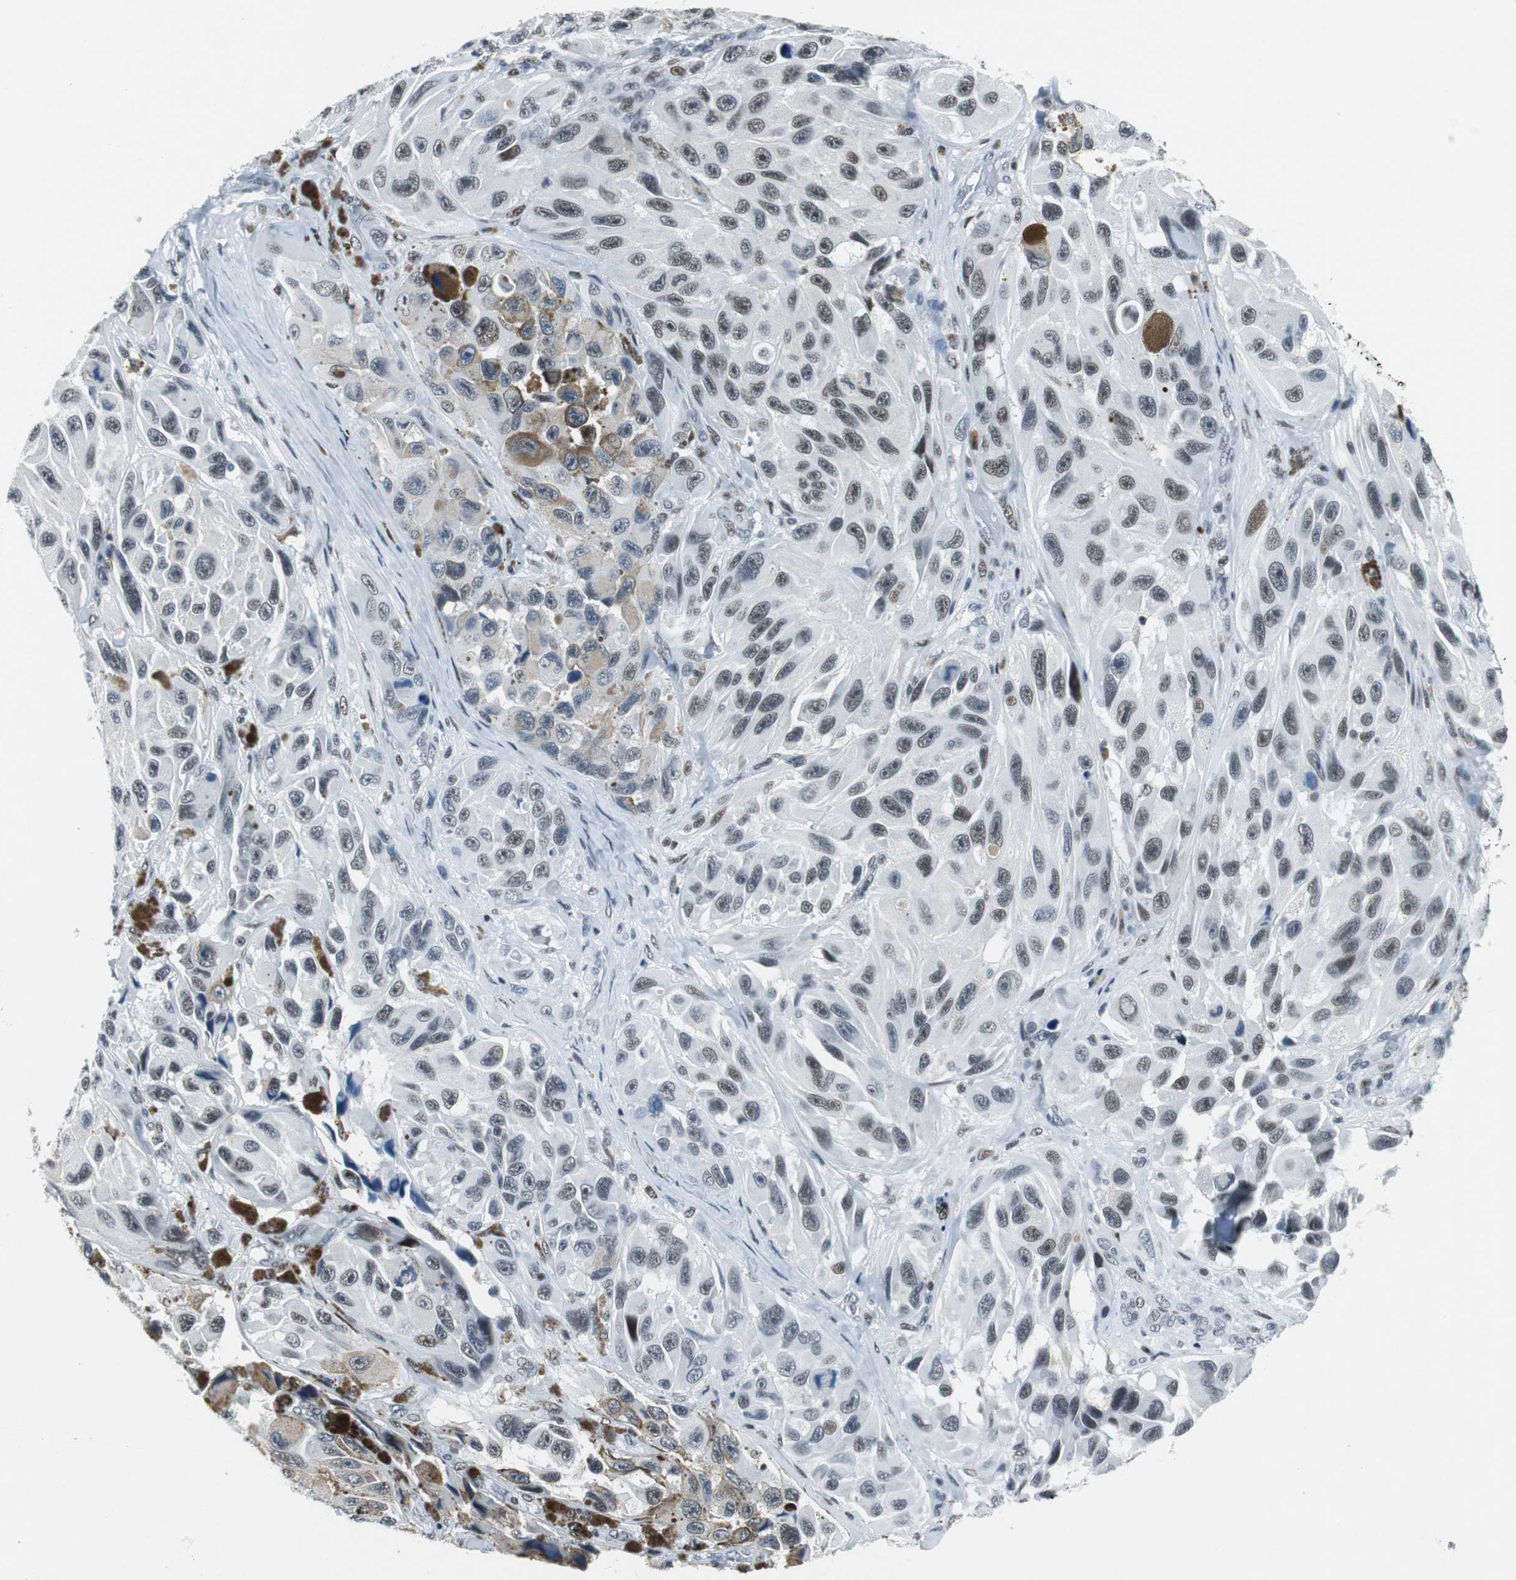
{"staining": {"intensity": "weak", "quantity": "<25%", "location": "nuclear"}, "tissue": "melanoma", "cell_type": "Tumor cells", "image_type": "cancer", "snomed": [{"axis": "morphology", "description": "Malignant melanoma, NOS"}, {"axis": "topography", "description": "Skin"}], "caption": "The immunohistochemistry image has no significant expression in tumor cells of melanoma tissue.", "gene": "HDAC3", "patient": {"sex": "female", "age": 73}}